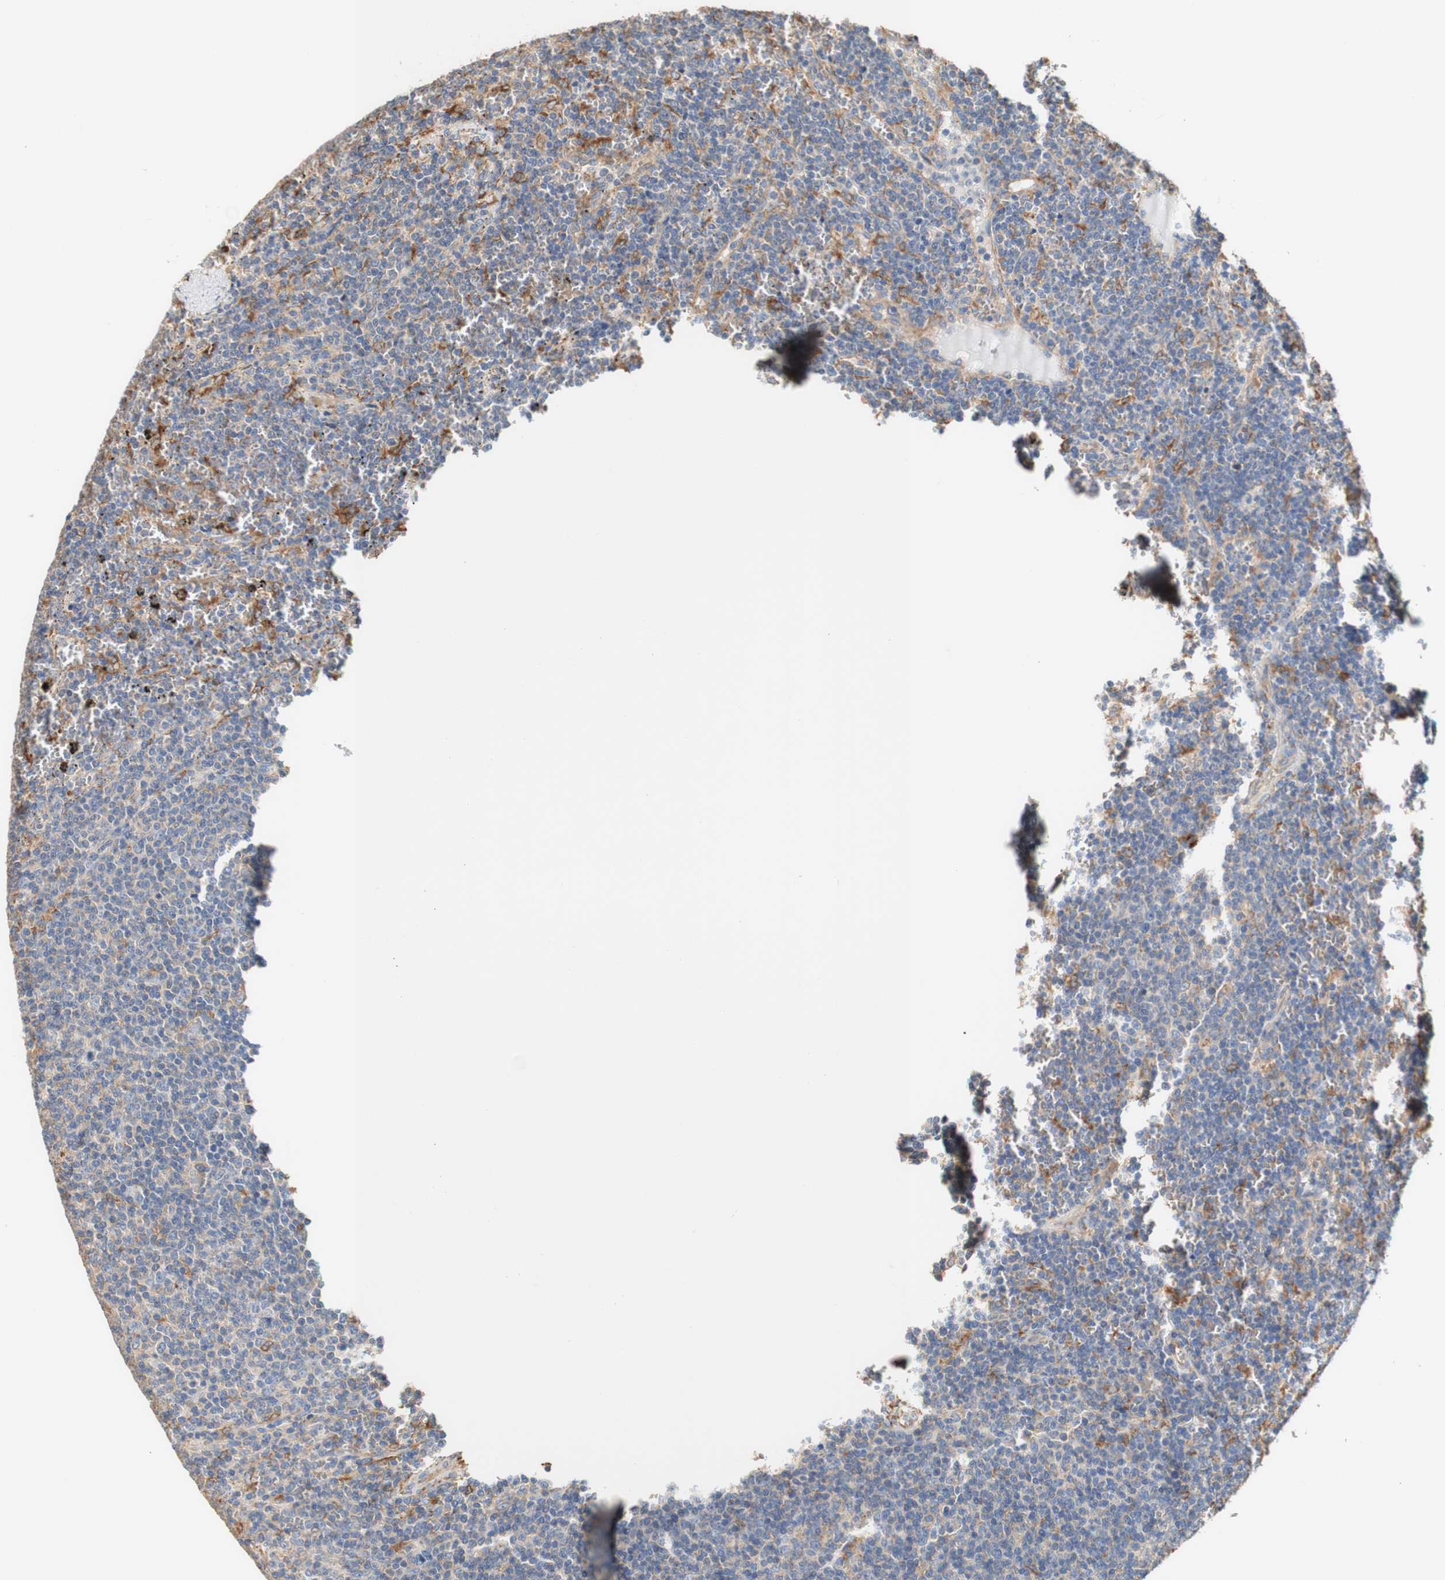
{"staining": {"intensity": "weak", "quantity": ">75%", "location": "cytoplasmic/membranous"}, "tissue": "lymphoma", "cell_type": "Tumor cells", "image_type": "cancer", "snomed": [{"axis": "morphology", "description": "Malignant lymphoma, non-Hodgkin's type, Low grade"}, {"axis": "topography", "description": "Spleen"}], "caption": "Protein expression analysis of human lymphoma reveals weak cytoplasmic/membranous positivity in approximately >75% of tumor cells.", "gene": "EIF2AK4", "patient": {"sex": "female", "age": 50}}